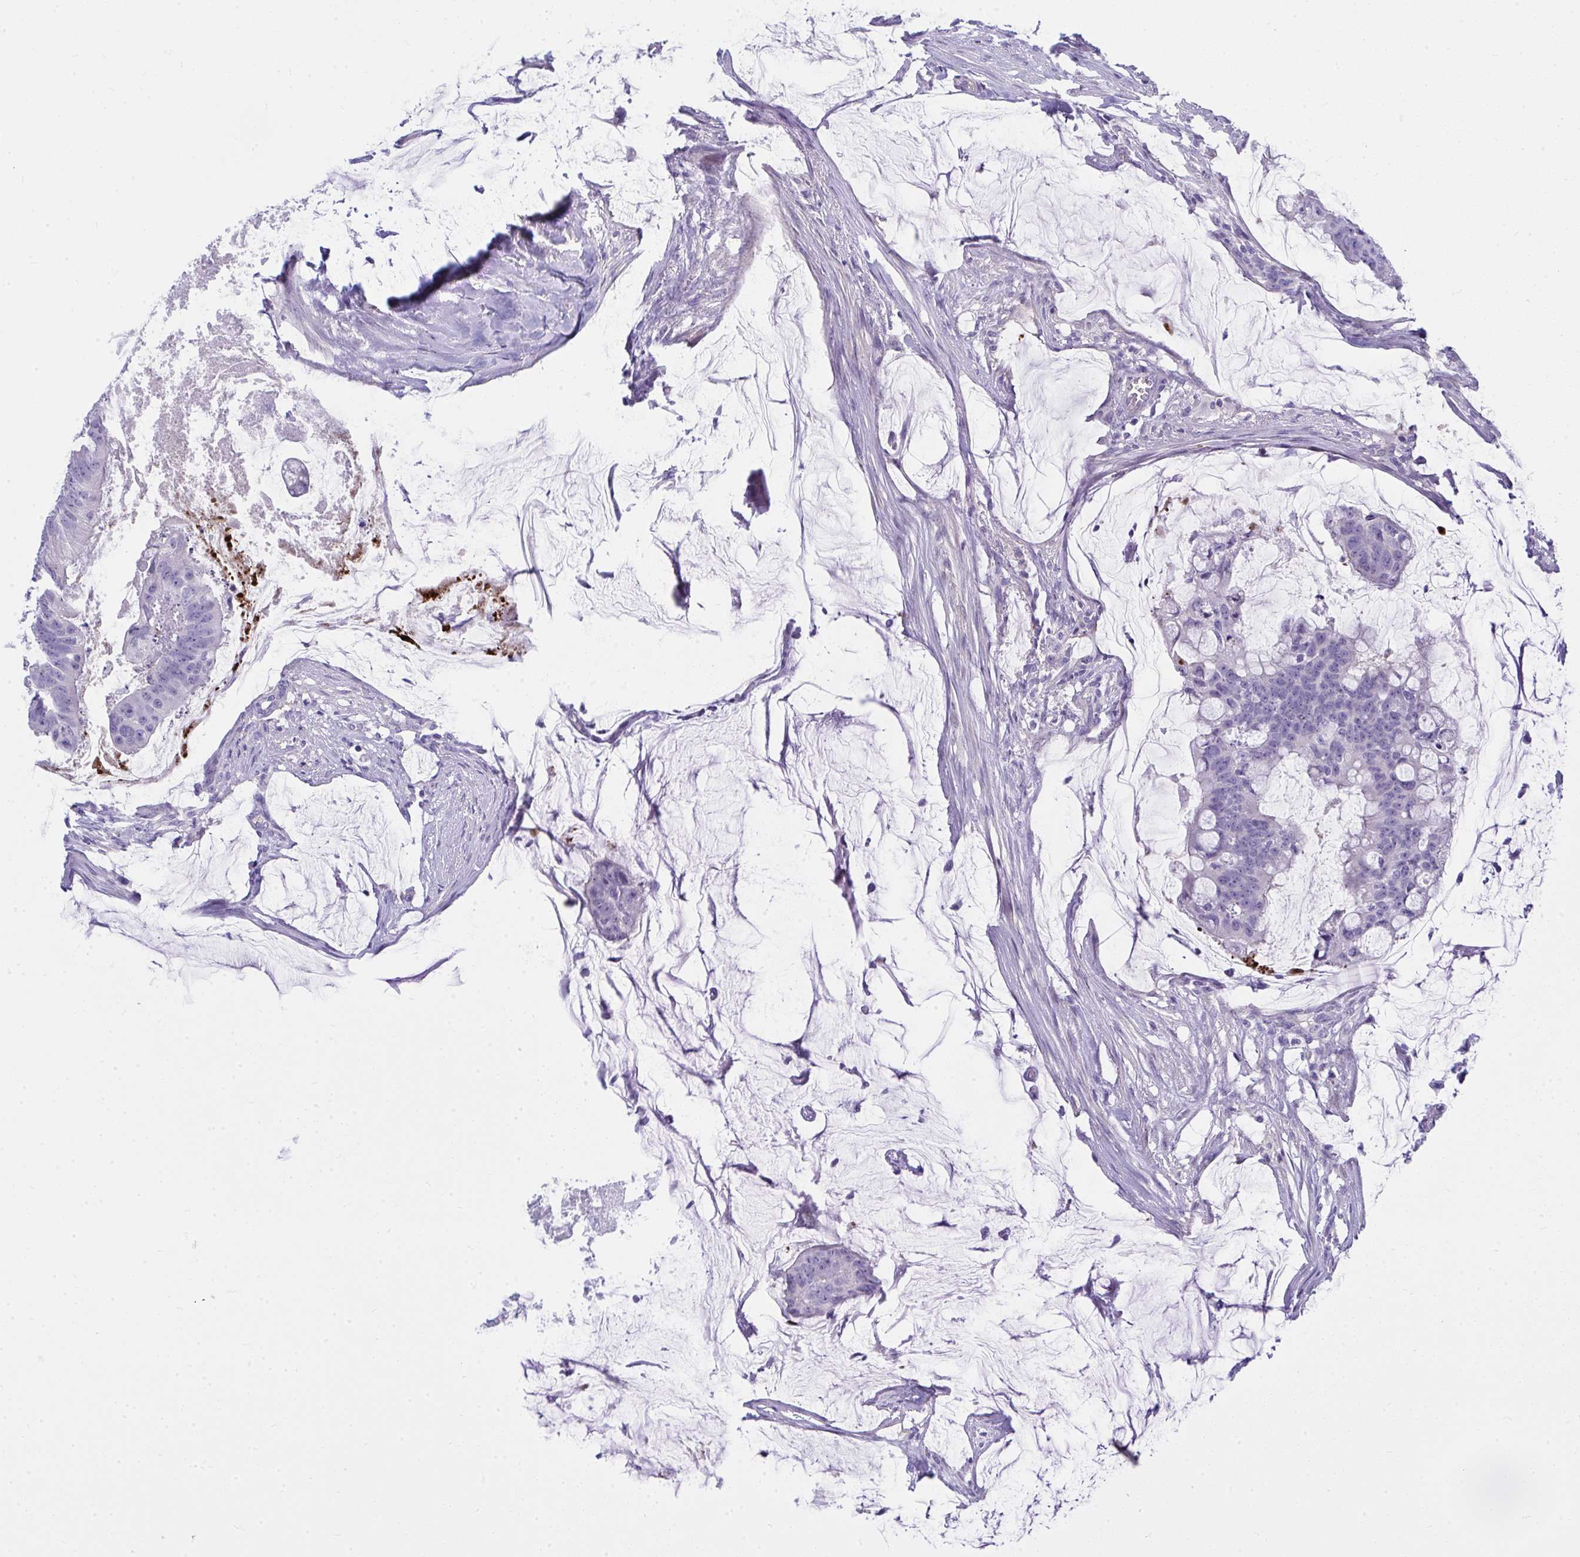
{"staining": {"intensity": "negative", "quantity": "none", "location": "none"}, "tissue": "colorectal cancer", "cell_type": "Tumor cells", "image_type": "cancer", "snomed": [{"axis": "morphology", "description": "Adenocarcinoma, NOS"}, {"axis": "topography", "description": "Colon"}], "caption": "Colorectal cancer was stained to show a protein in brown. There is no significant staining in tumor cells. (Immunohistochemistry (ihc), brightfield microscopy, high magnification).", "gene": "LRRC36", "patient": {"sex": "male", "age": 62}}